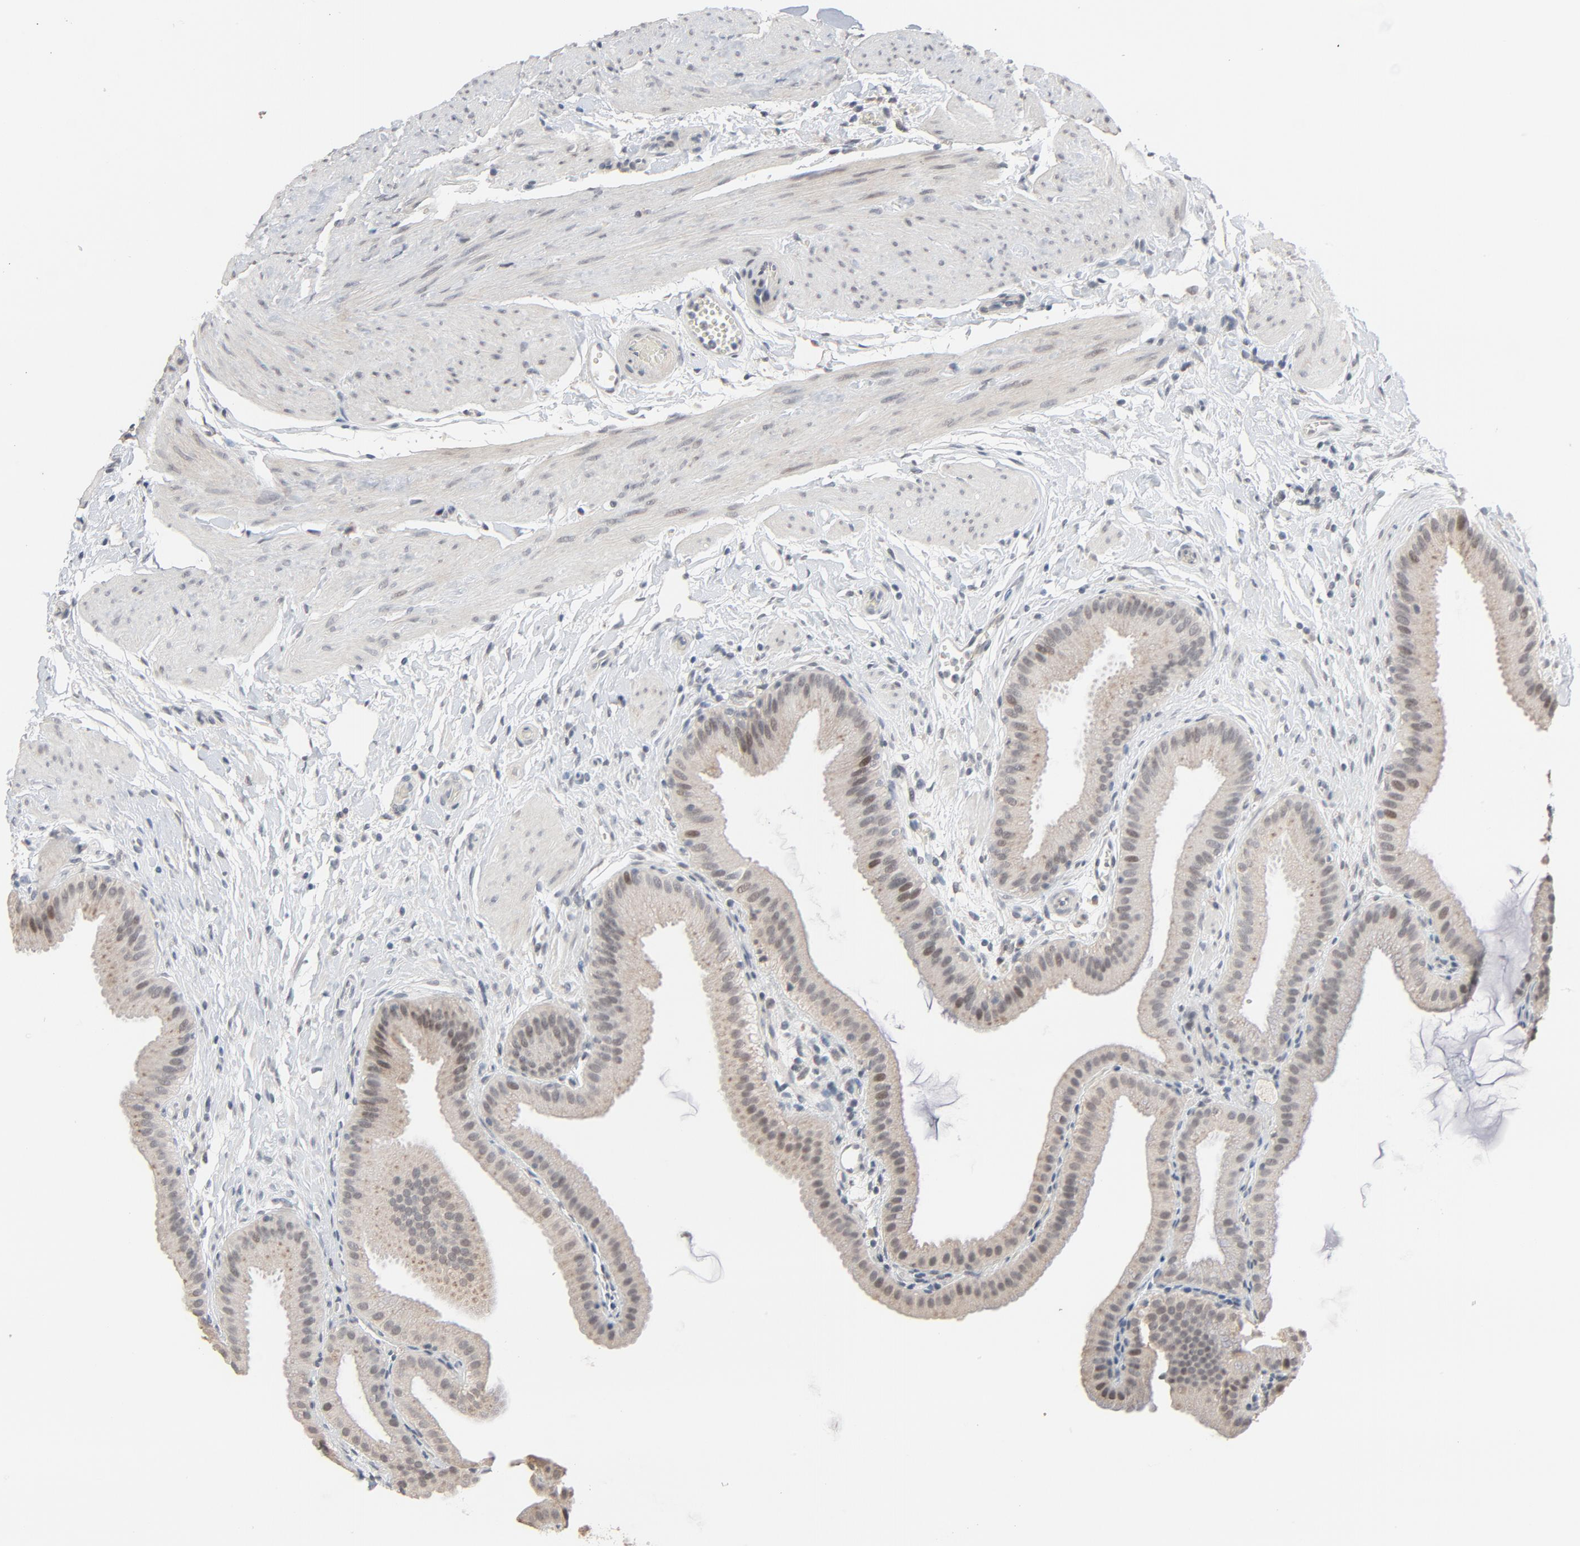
{"staining": {"intensity": "weak", "quantity": ">75%", "location": "cytoplasmic/membranous,nuclear"}, "tissue": "gallbladder", "cell_type": "Glandular cells", "image_type": "normal", "snomed": [{"axis": "morphology", "description": "Normal tissue, NOS"}, {"axis": "topography", "description": "Gallbladder"}], "caption": "Immunohistochemical staining of benign human gallbladder displays >75% levels of weak cytoplasmic/membranous,nuclear protein staining in approximately >75% of glandular cells.", "gene": "MT3", "patient": {"sex": "female", "age": 63}}